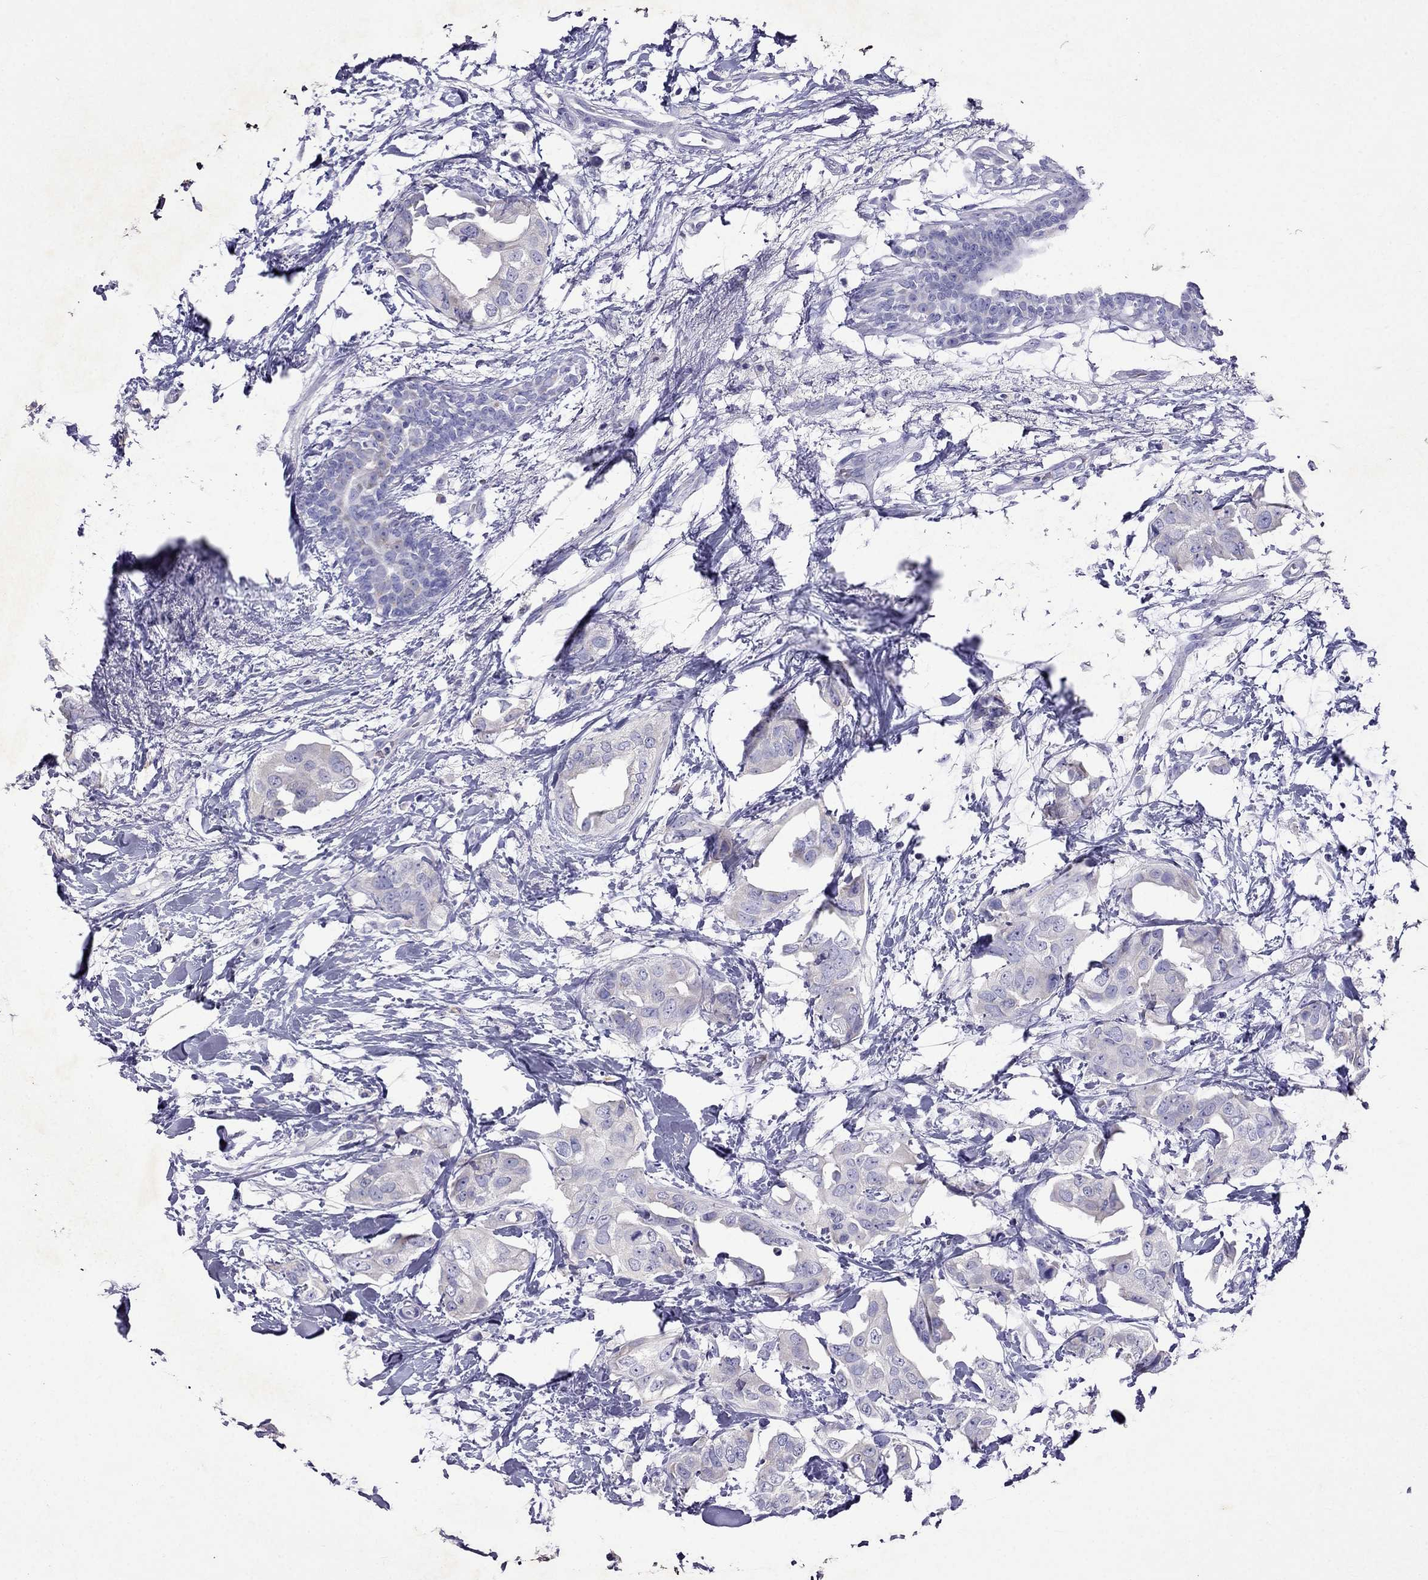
{"staining": {"intensity": "weak", "quantity": "<25%", "location": "cytoplasmic/membranous"}, "tissue": "breast cancer", "cell_type": "Tumor cells", "image_type": "cancer", "snomed": [{"axis": "morphology", "description": "Normal tissue, NOS"}, {"axis": "morphology", "description": "Duct carcinoma"}, {"axis": "topography", "description": "Breast"}], "caption": "A photomicrograph of breast cancer (invasive ductal carcinoma) stained for a protein exhibits no brown staining in tumor cells.", "gene": "TDRD1", "patient": {"sex": "female", "age": 40}}